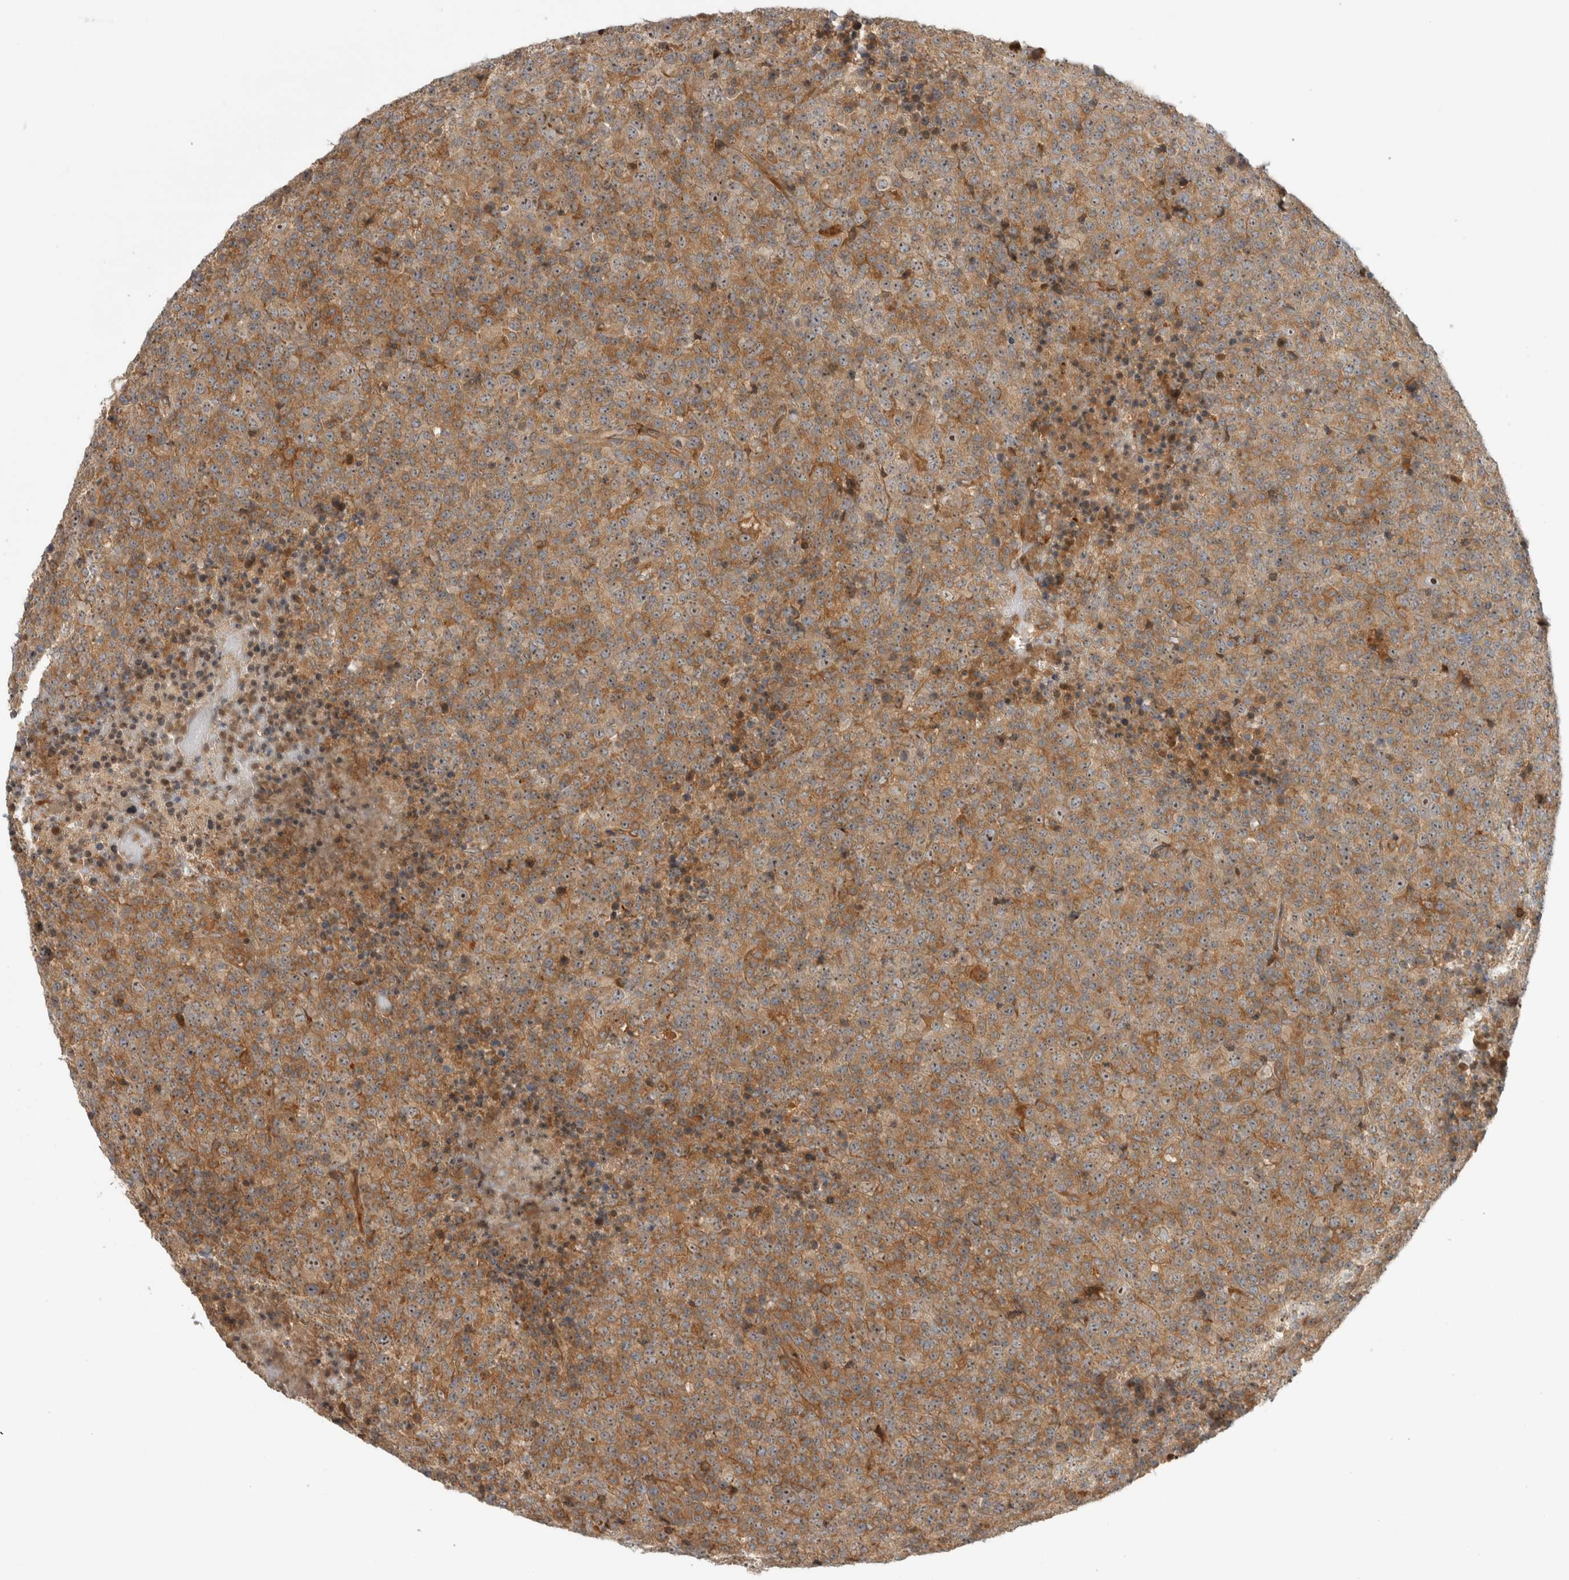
{"staining": {"intensity": "moderate", "quantity": ">75%", "location": "cytoplasmic/membranous,nuclear"}, "tissue": "lymphoma", "cell_type": "Tumor cells", "image_type": "cancer", "snomed": [{"axis": "morphology", "description": "Malignant lymphoma, non-Hodgkin's type, High grade"}, {"axis": "topography", "description": "Lymph node"}], "caption": "Protein staining of malignant lymphoma, non-Hodgkin's type (high-grade) tissue reveals moderate cytoplasmic/membranous and nuclear staining in about >75% of tumor cells.", "gene": "WASF2", "patient": {"sex": "male", "age": 13}}